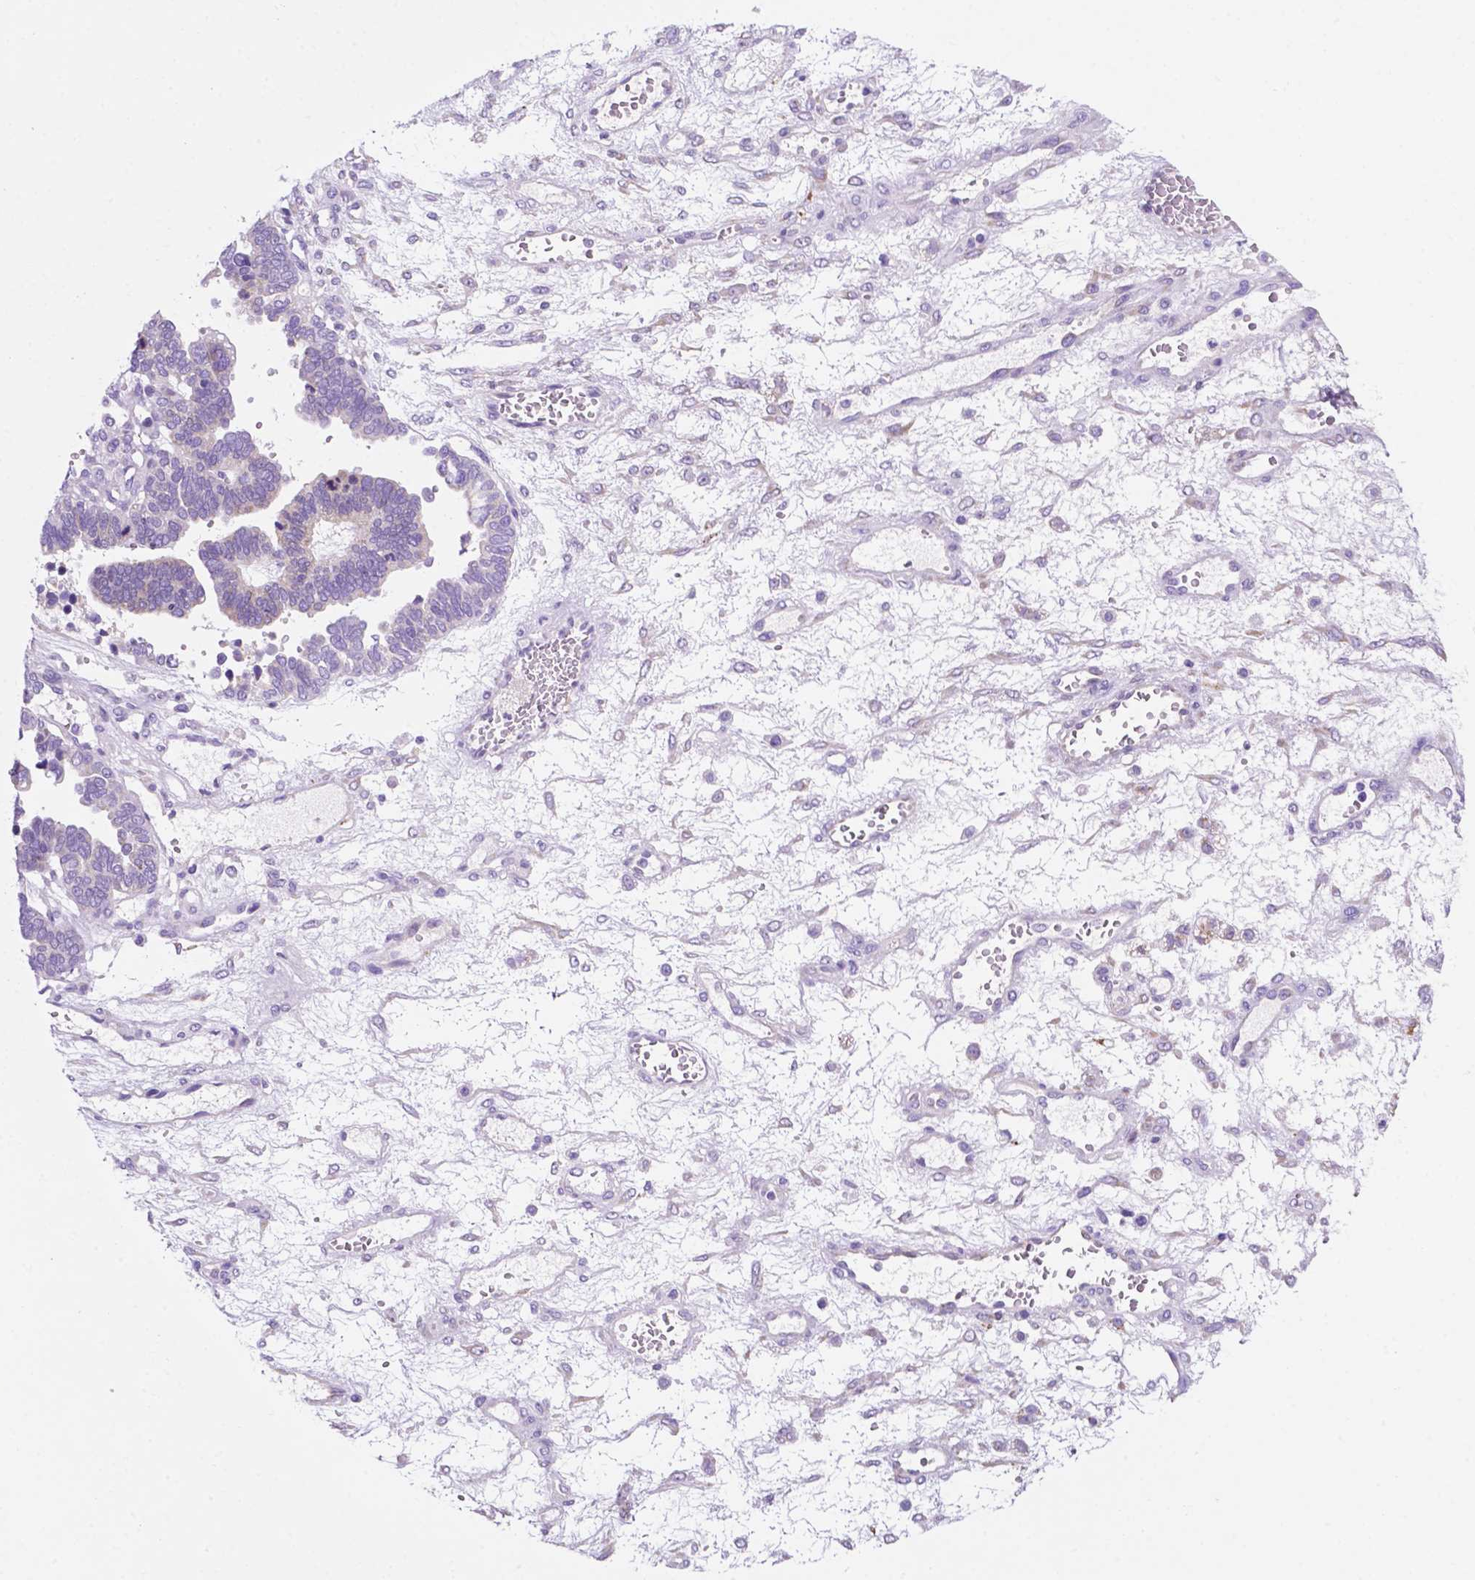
{"staining": {"intensity": "negative", "quantity": "none", "location": "none"}, "tissue": "ovarian cancer", "cell_type": "Tumor cells", "image_type": "cancer", "snomed": [{"axis": "morphology", "description": "Cystadenocarcinoma, serous, NOS"}, {"axis": "topography", "description": "Ovary"}], "caption": "DAB immunohistochemical staining of serous cystadenocarcinoma (ovarian) demonstrates no significant positivity in tumor cells. The staining is performed using DAB brown chromogen with nuclei counter-stained in using hematoxylin.", "gene": "CEACAM7", "patient": {"sex": "female", "age": 51}}